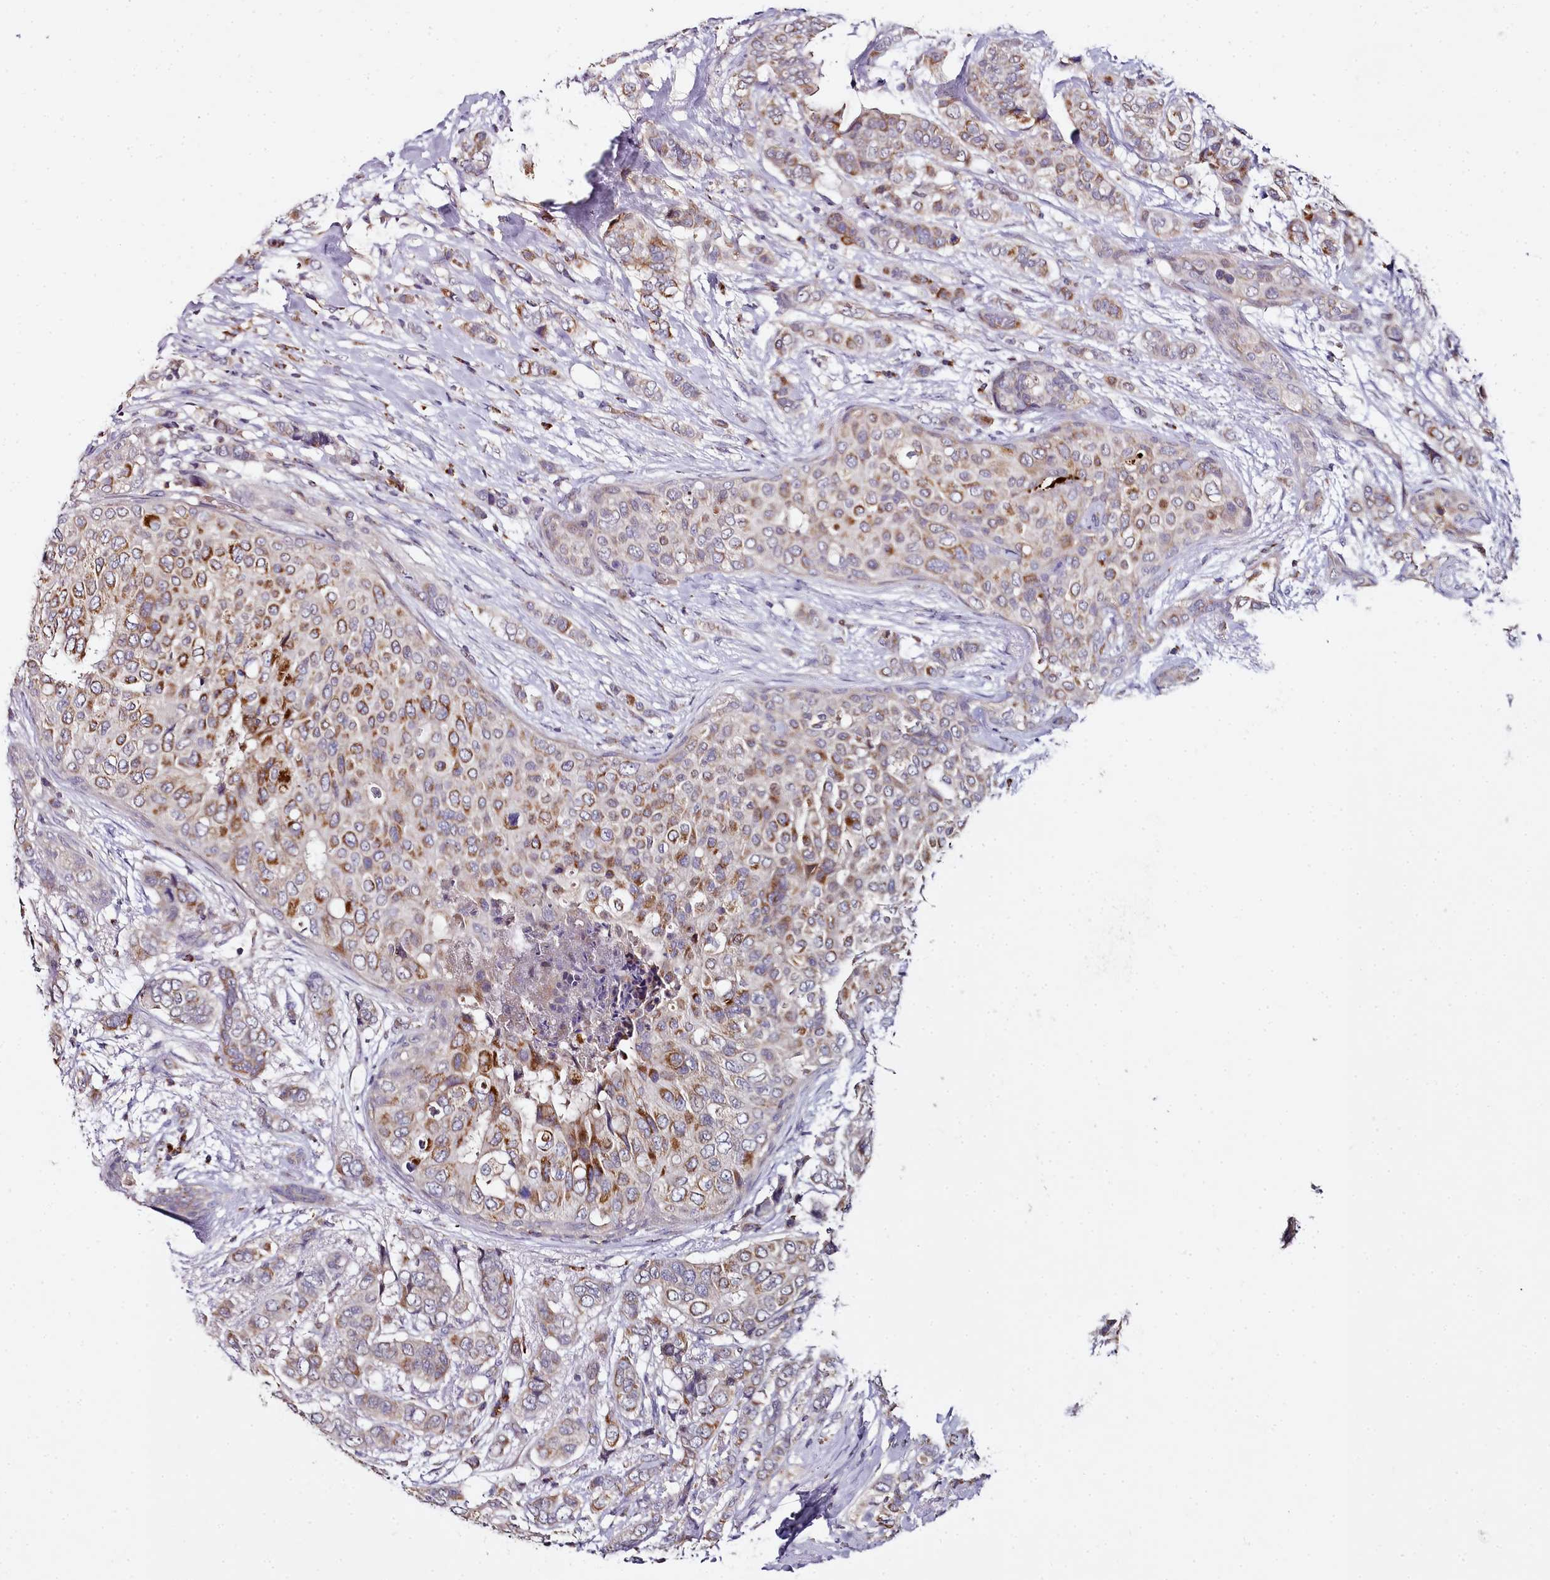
{"staining": {"intensity": "moderate", "quantity": "25%-75%", "location": "cytoplasmic/membranous"}, "tissue": "breast cancer", "cell_type": "Tumor cells", "image_type": "cancer", "snomed": [{"axis": "morphology", "description": "Lobular carcinoma"}, {"axis": "topography", "description": "Breast"}], "caption": "Protein analysis of breast cancer tissue displays moderate cytoplasmic/membranous expression in about 25%-75% of tumor cells.", "gene": "ACSS1", "patient": {"sex": "female", "age": 51}}